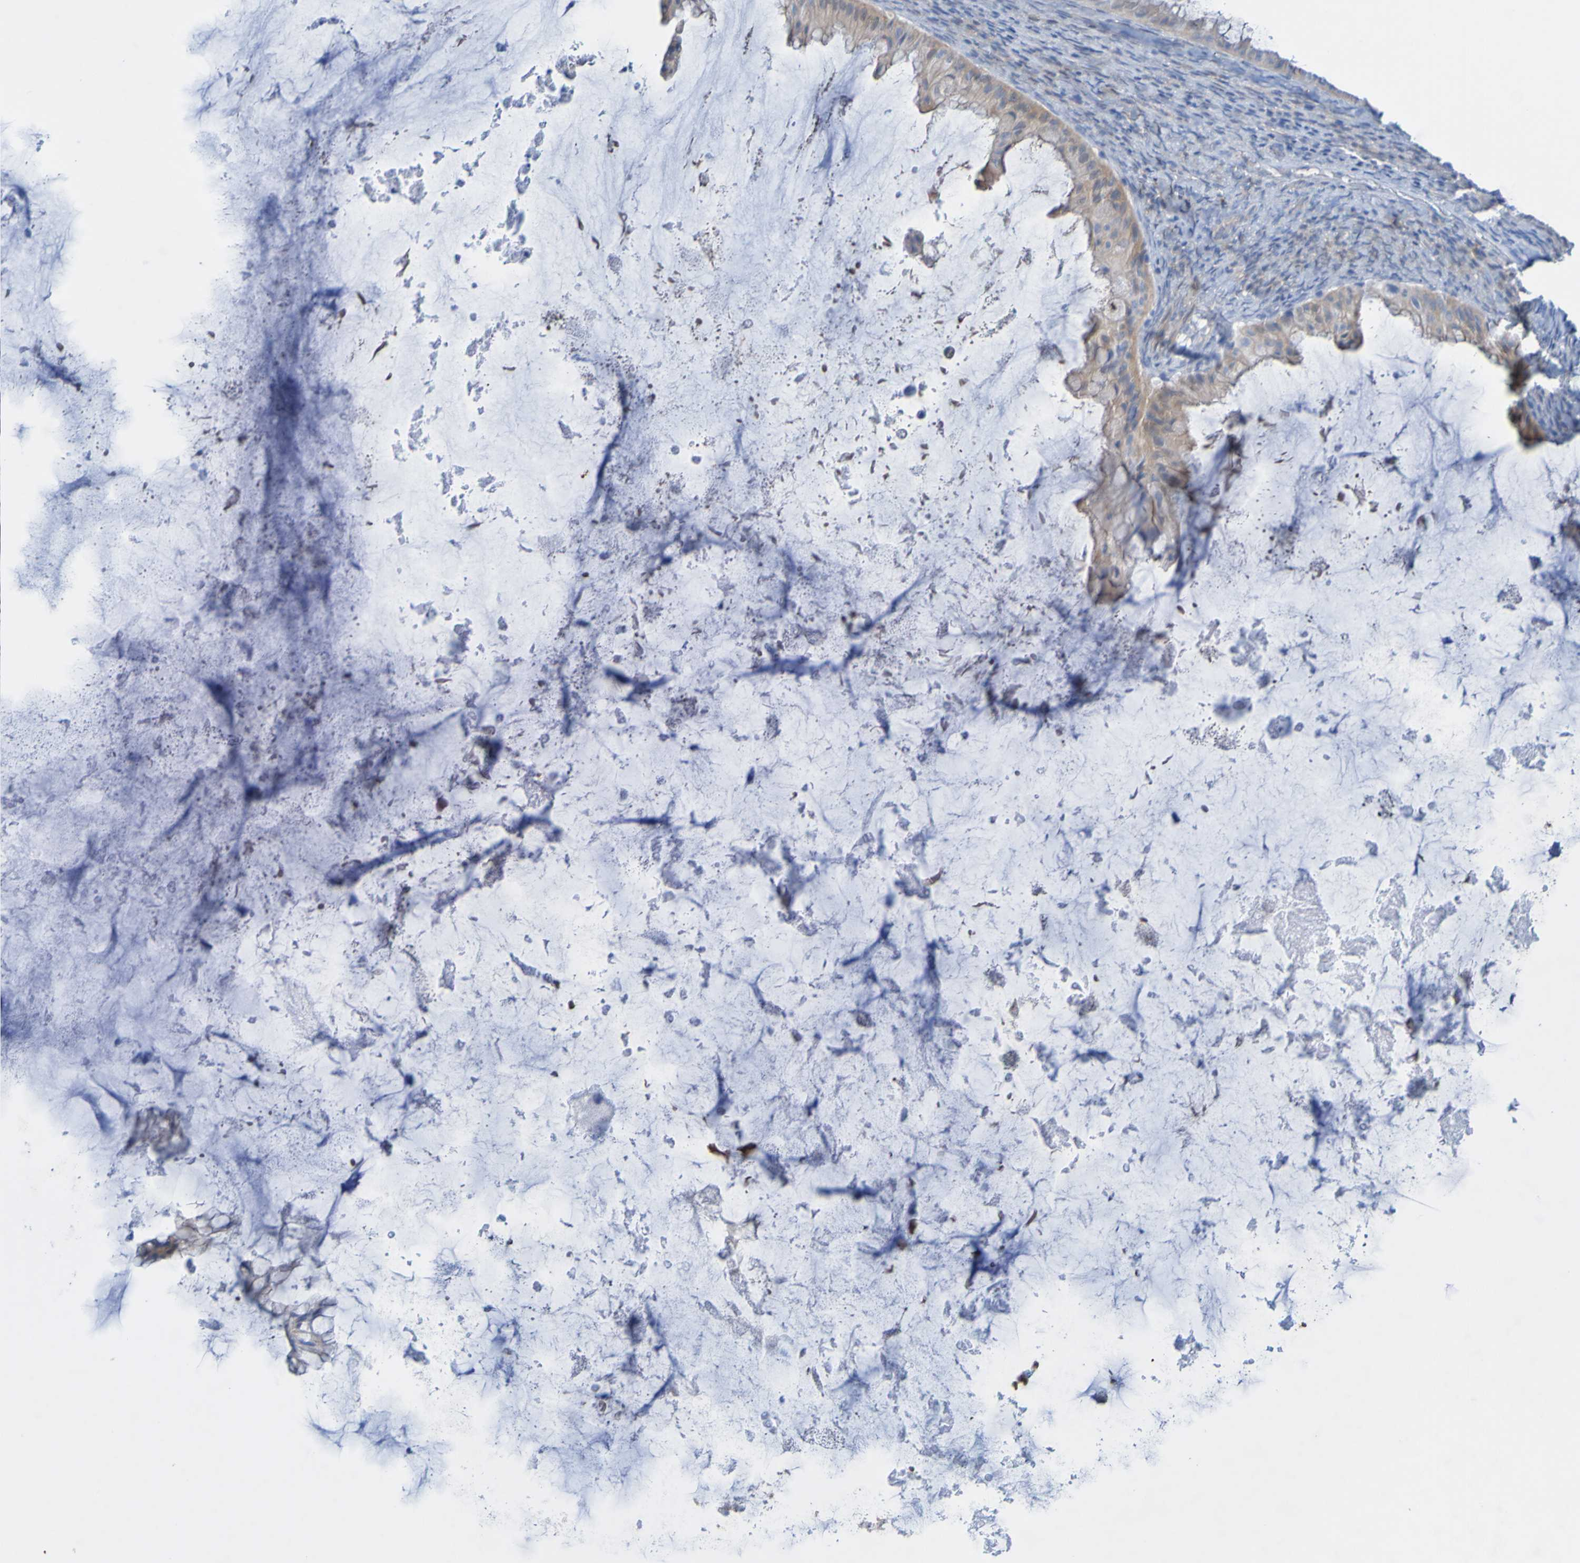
{"staining": {"intensity": "weak", "quantity": ">75%", "location": "cytoplasmic/membranous"}, "tissue": "ovarian cancer", "cell_type": "Tumor cells", "image_type": "cancer", "snomed": [{"axis": "morphology", "description": "Cystadenocarcinoma, mucinous, NOS"}, {"axis": "topography", "description": "Ovary"}], "caption": "Protein staining by immunohistochemistry exhibits weak cytoplasmic/membranous staining in about >75% of tumor cells in mucinous cystadenocarcinoma (ovarian). The staining is performed using DAB brown chromogen to label protein expression. The nuclei are counter-stained blue using hematoxylin.", "gene": "ACMSD", "patient": {"sex": "female", "age": 61}}